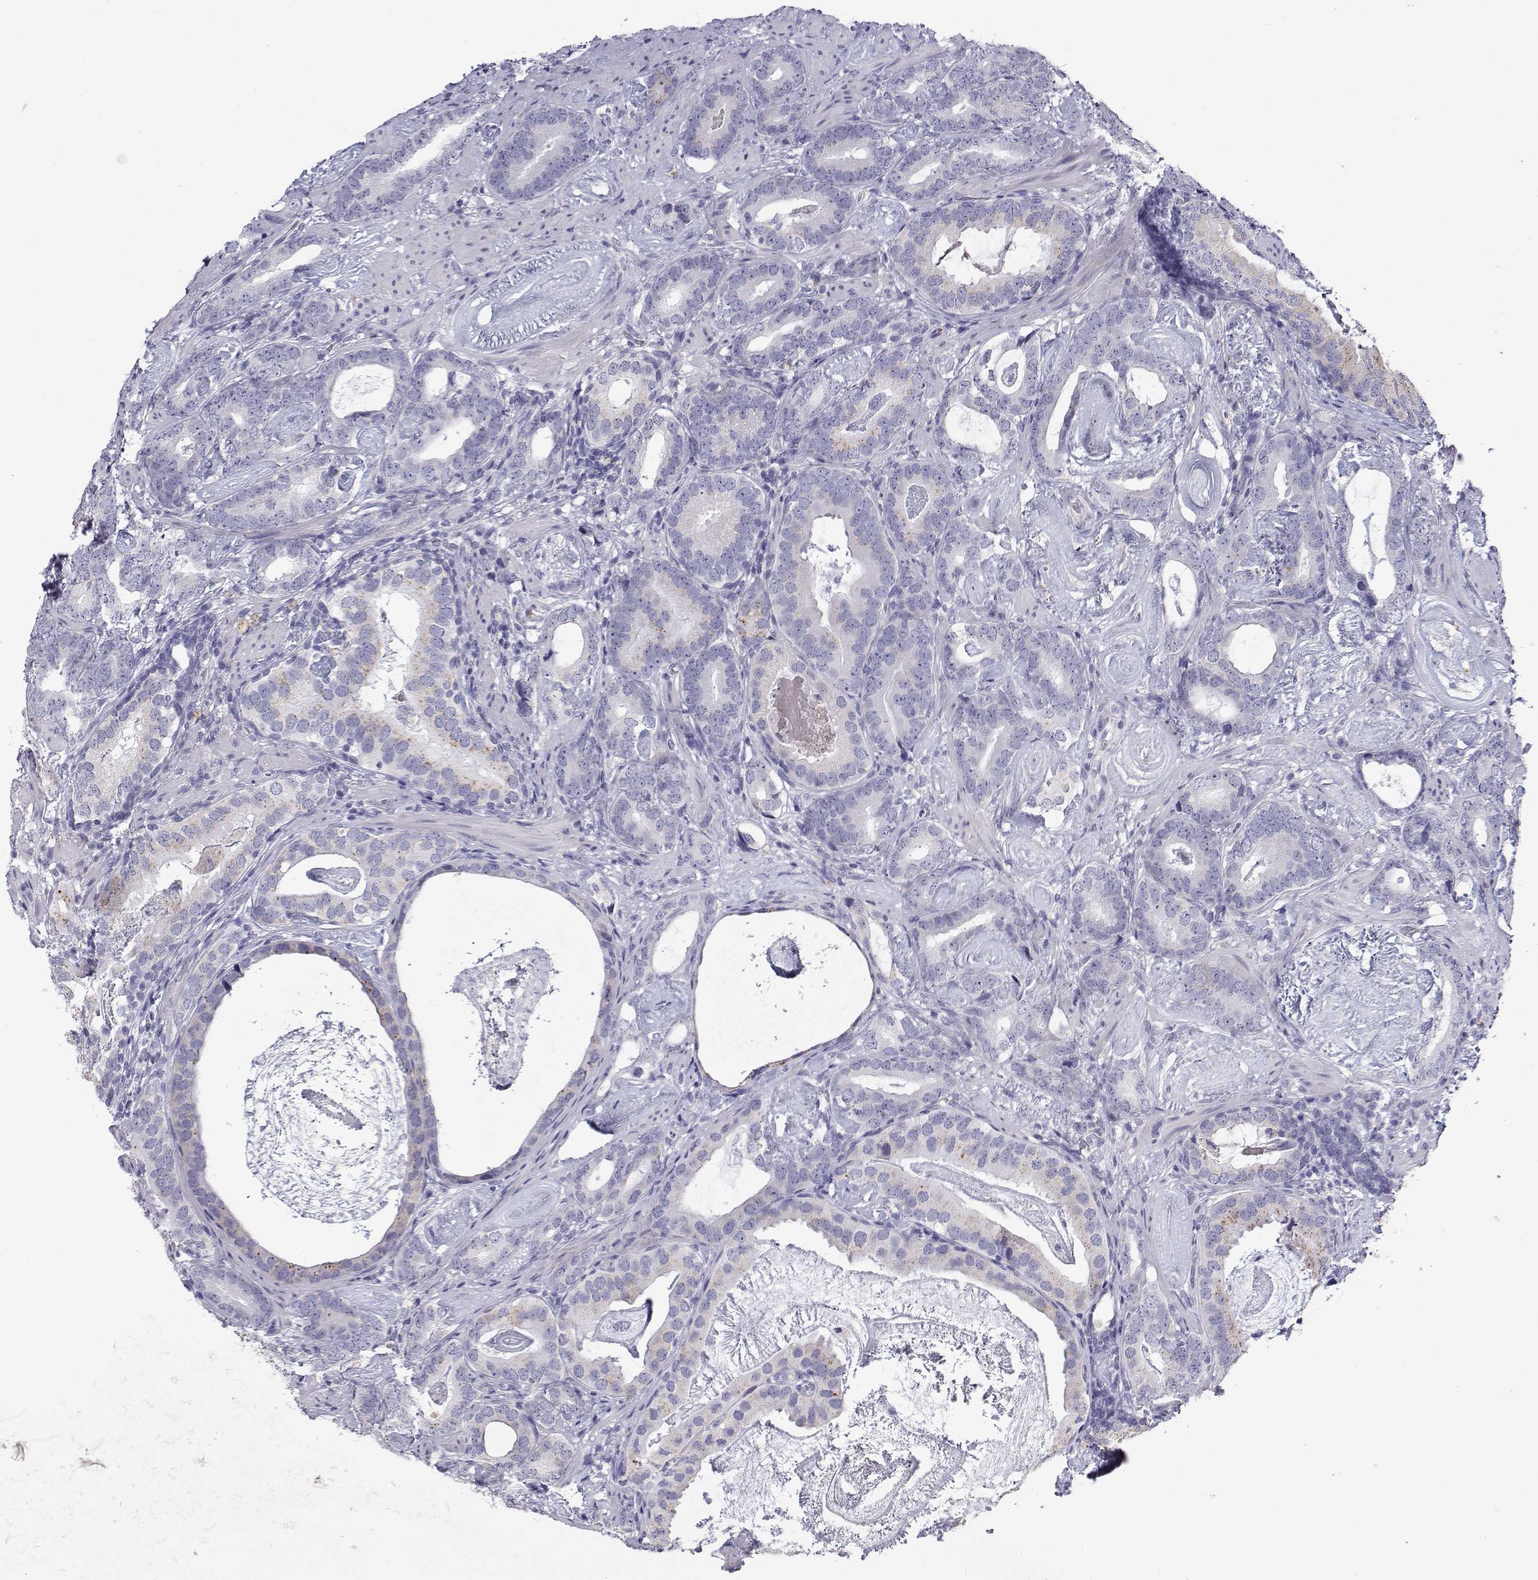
{"staining": {"intensity": "weak", "quantity": "<25%", "location": "cytoplasmic/membranous"}, "tissue": "prostate cancer", "cell_type": "Tumor cells", "image_type": "cancer", "snomed": [{"axis": "morphology", "description": "Adenocarcinoma, Low grade"}, {"axis": "topography", "description": "Prostate and seminal vesicle, NOS"}], "caption": "Photomicrograph shows no significant protein staining in tumor cells of prostate cancer (low-grade adenocarcinoma).", "gene": "NCR2", "patient": {"sex": "male", "age": 71}}